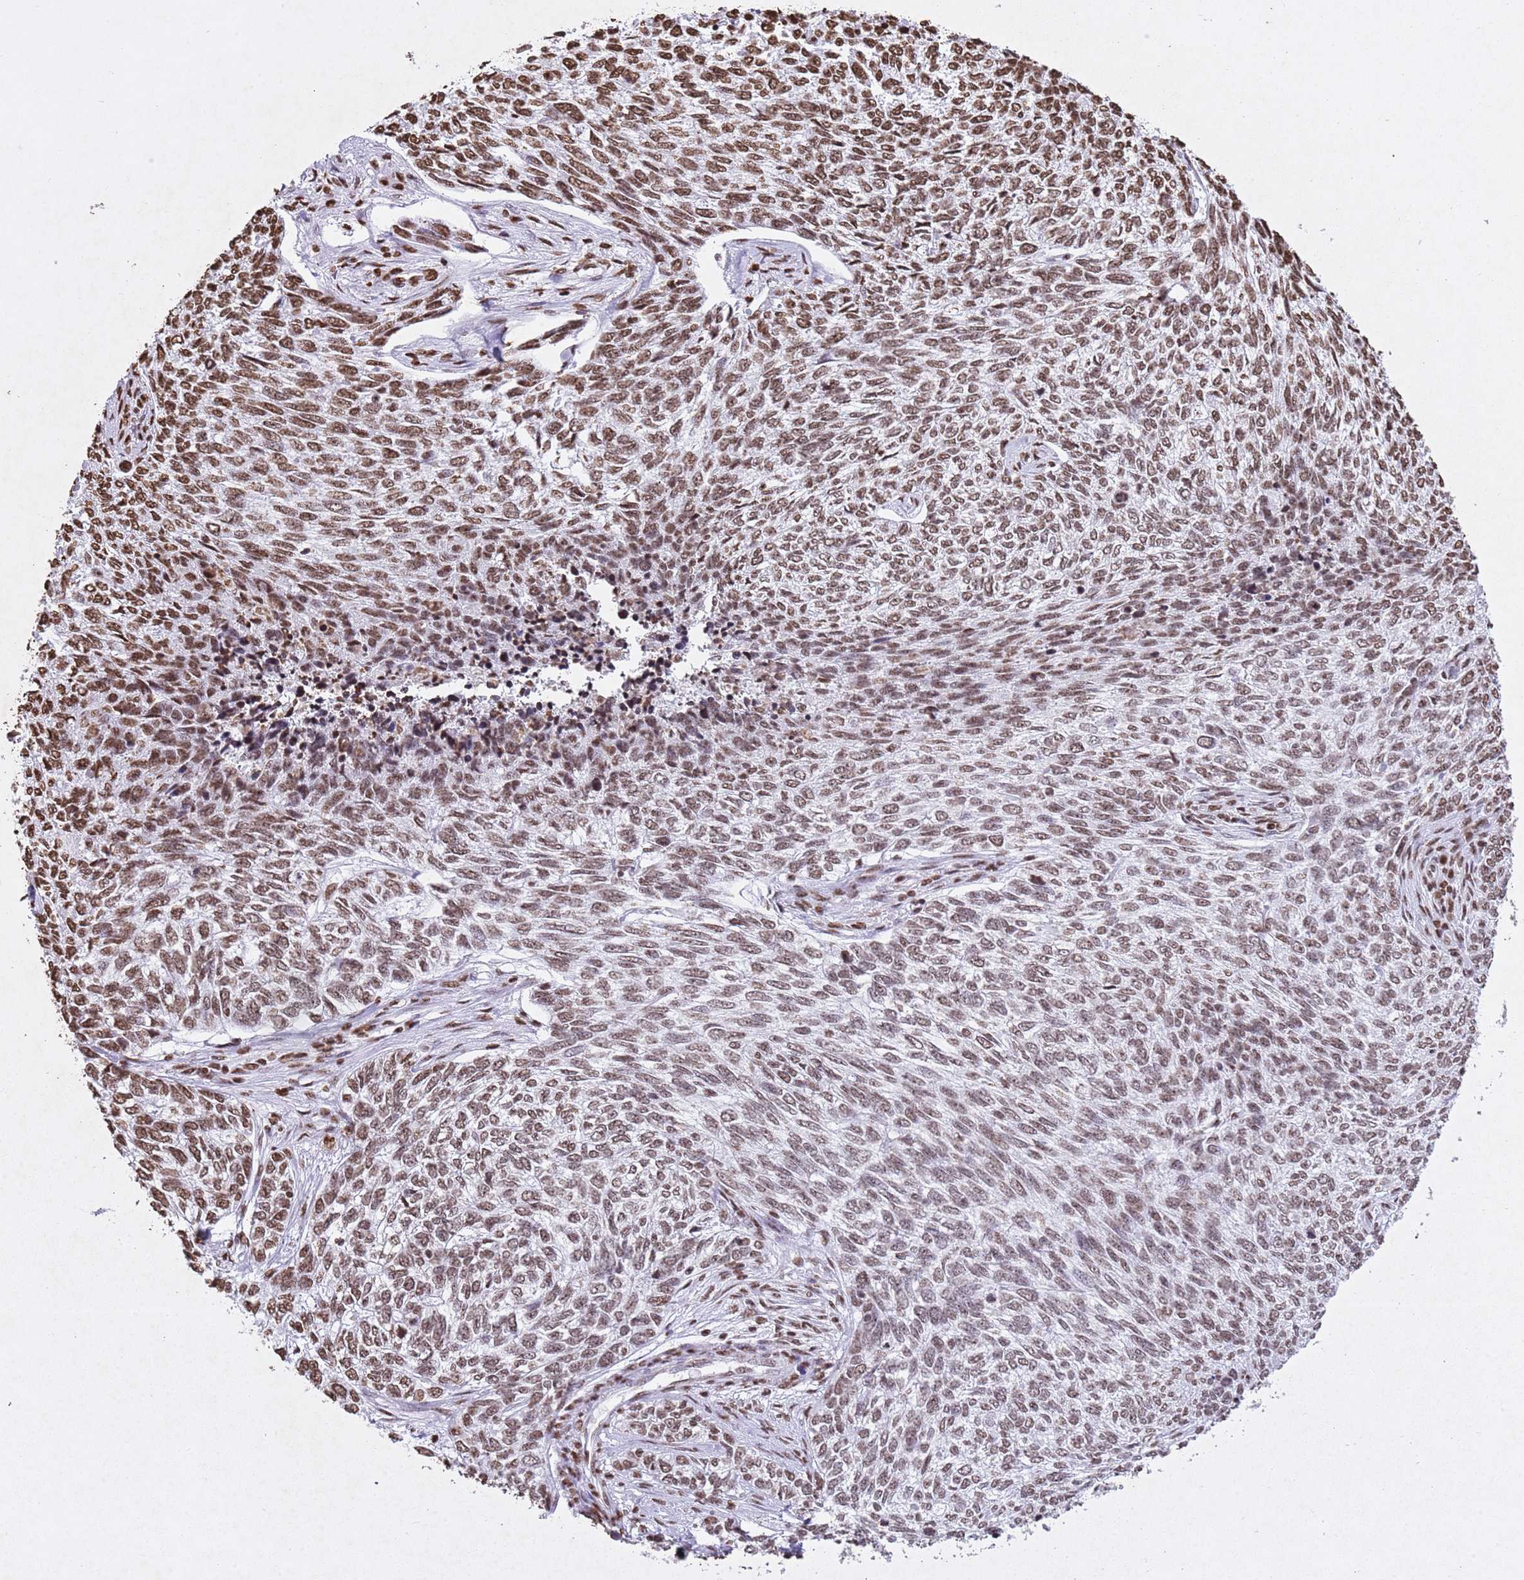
{"staining": {"intensity": "moderate", "quantity": ">75%", "location": "nuclear"}, "tissue": "skin cancer", "cell_type": "Tumor cells", "image_type": "cancer", "snomed": [{"axis": "morphology", "description": "Basal cell carcinoma"}, {"axis": "topography", "description": "Skin"}], "caption": "A brown stain highlights moderate nuclear positivity of a protein in human skin basal cell carcinoma tumor cells. (DAB IHC, brown staining for protein, blue staining for nuclei).", "gene": "BMAL1", "patient": {"sex": "female", "age": 65}}